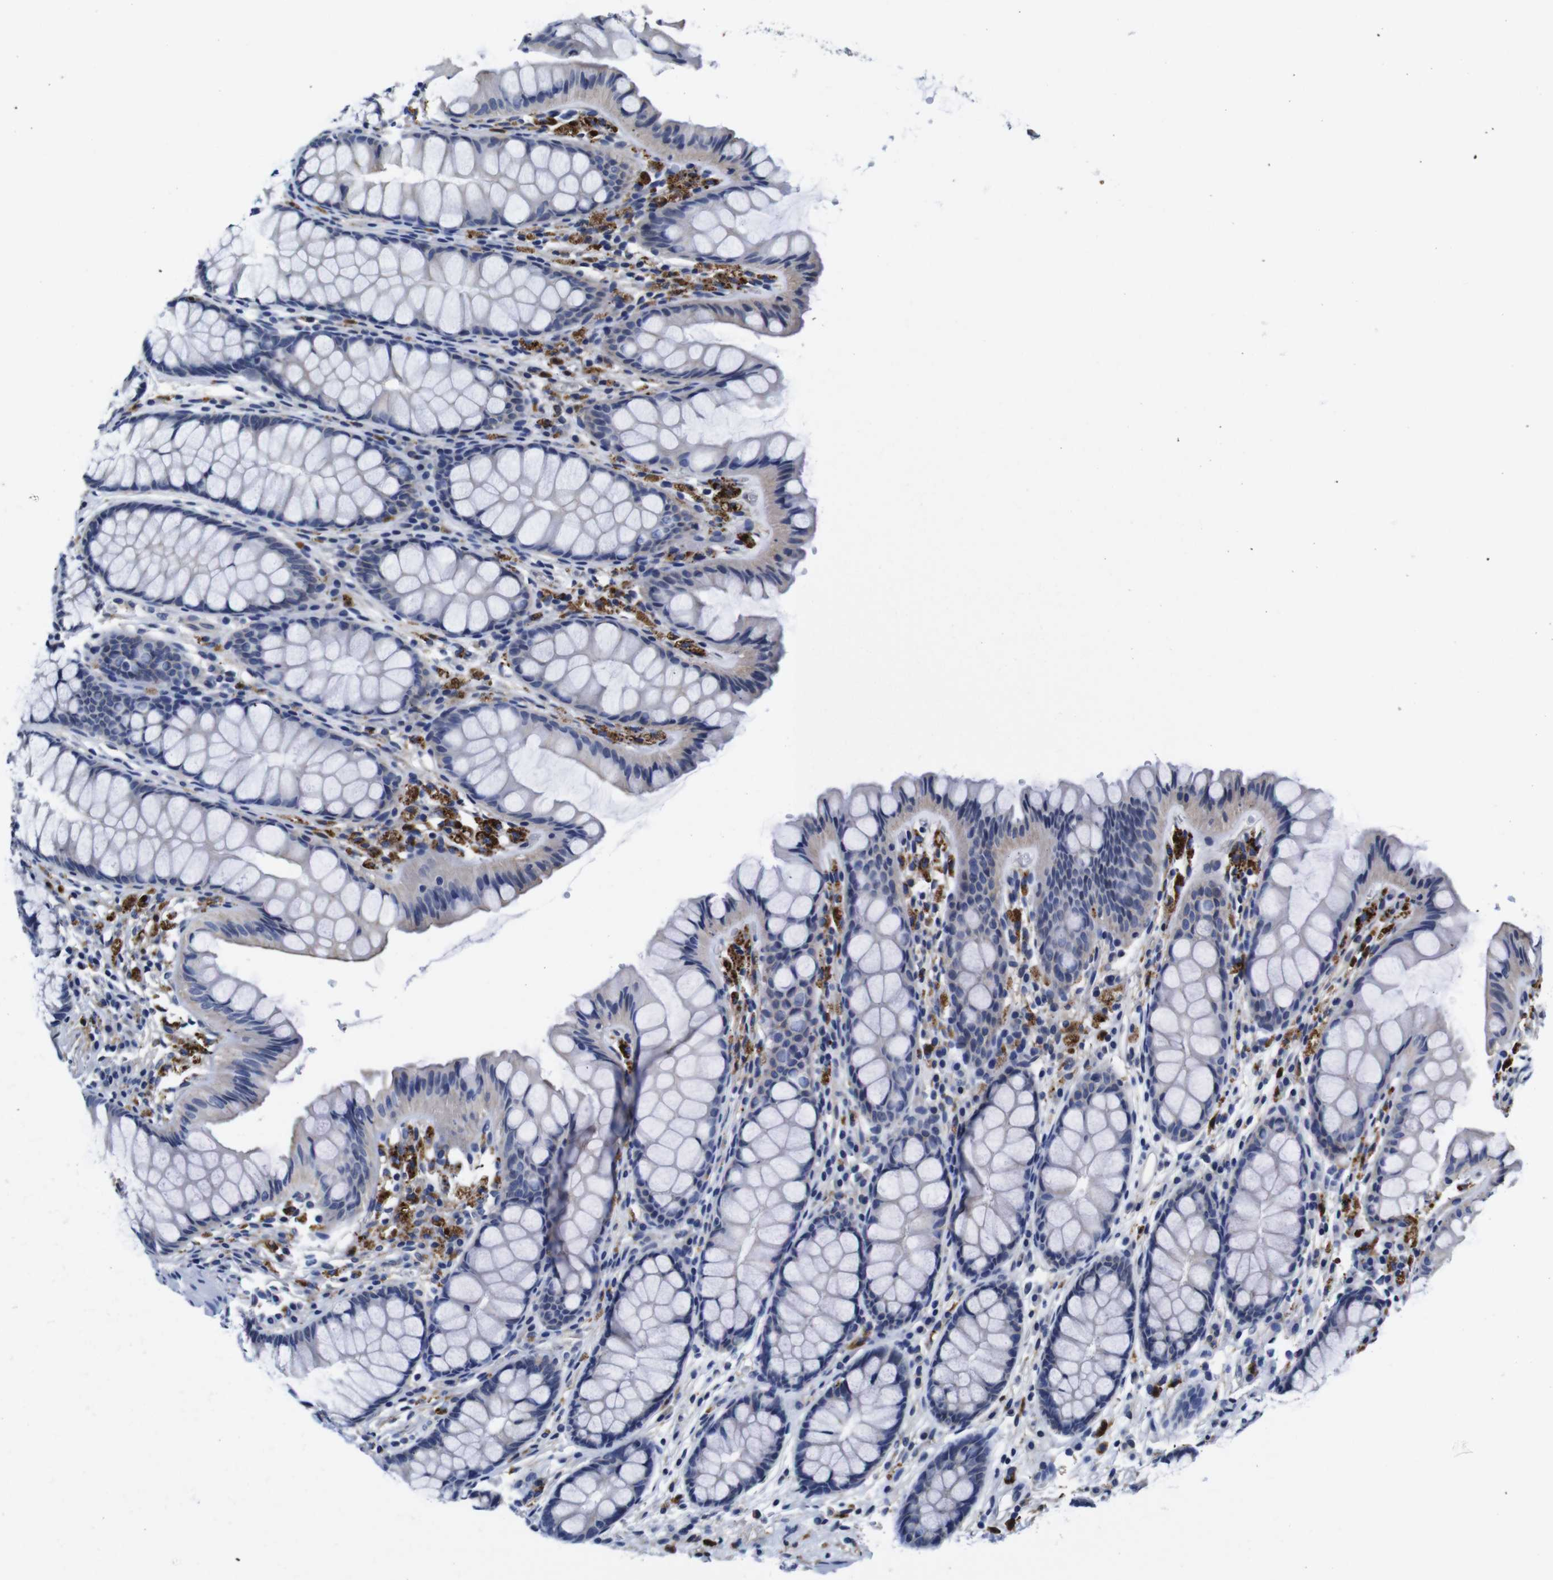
{"staining": {"intensity": "negative", "quantity": "none", "location": "none"}, "tissue": "colon", "cell_type": "Endothelial cells", "image_type": "normal", "snomed": [{"axis": "morphology", "description": "Normal tissue, NOS"}, {"axis": "topography", "description": "Colon"}], "caption": "High power microscopy histopathology image of an IHC micrograph of unremarkable colon, revealing no significant staining in endothelial cells.", "gene": "GIMAP2", "patient": {"sex": "female", "age": 55}}